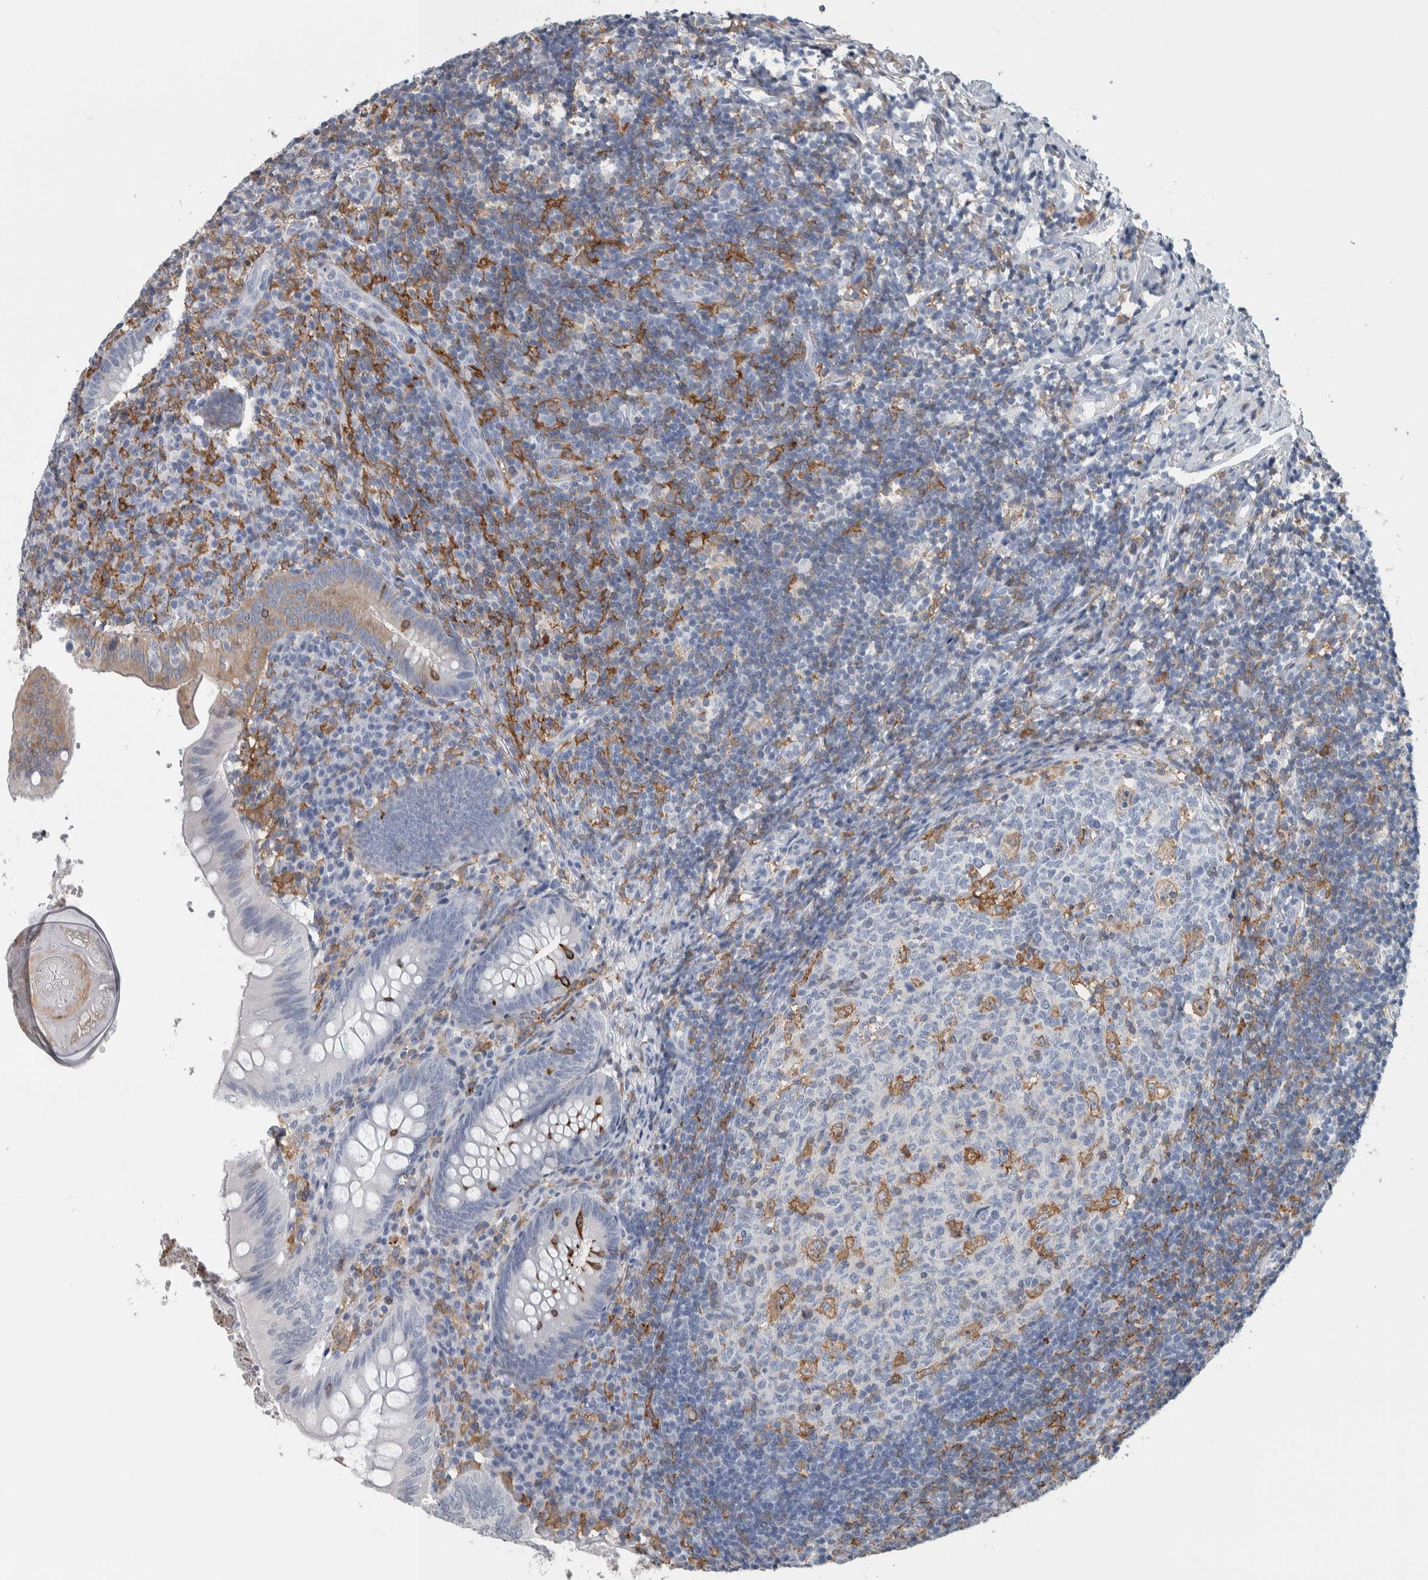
{"staining": {"intensity": "negative", "quantity": "none", "location": "none"}, "tissue": "appendix", "cell_type": "Glandular cells", "image_type": "normal", "snomed": [{"axis": "morphology", "description": "Normal tissue, NOS"}, {"axis": "topography", "description": "Appendix"}], "caption": "Immunohistochemistry of benign human appendix displays no positivity in glandular cells. The staining was performed using DAB to visualize the protein expression in brown, while the nuclei were stained in blue with hematoxylin (Magnification: 20x).", "gene": "SKAP2", "patient": {"sex": "male", "age": 8}}